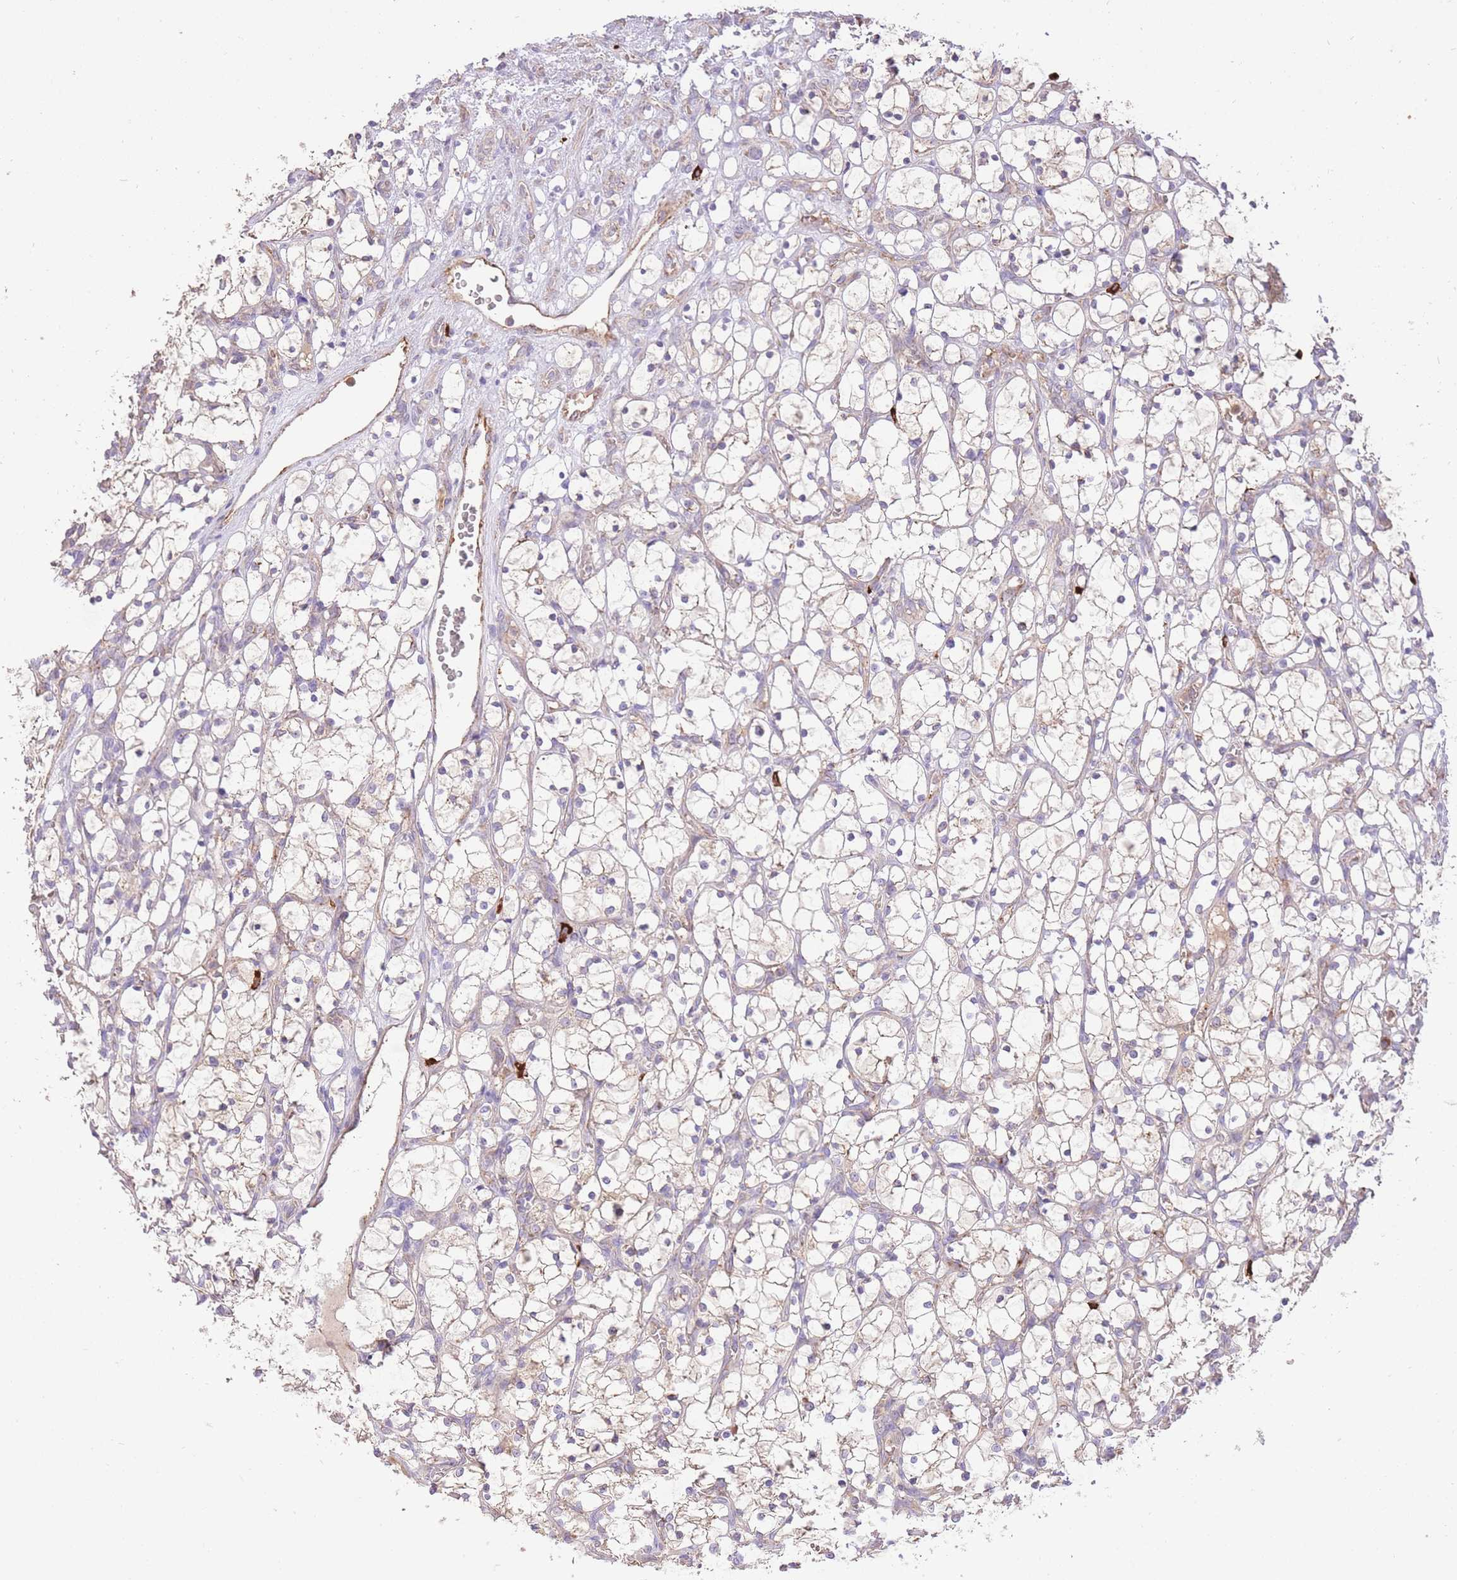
{"staining": {"intensity": "weak", "quantity": "<25%", "location": "cytoplasmic/membranous"}, "tissue": "renal cancer", "cell_type": "Tumor cells", "image_type": "cancer", "snomed": [{"axis": "morphology", "description": "Adenocarcinoma, NOS"}, {"axis": "topography", "description": "Kidney"}], "caption": "Tumor cells are negative for brown protein staining in adenocarcinoma (renal).", "gene": "PREP", "patient": {"sex": "female", "age": 69}}